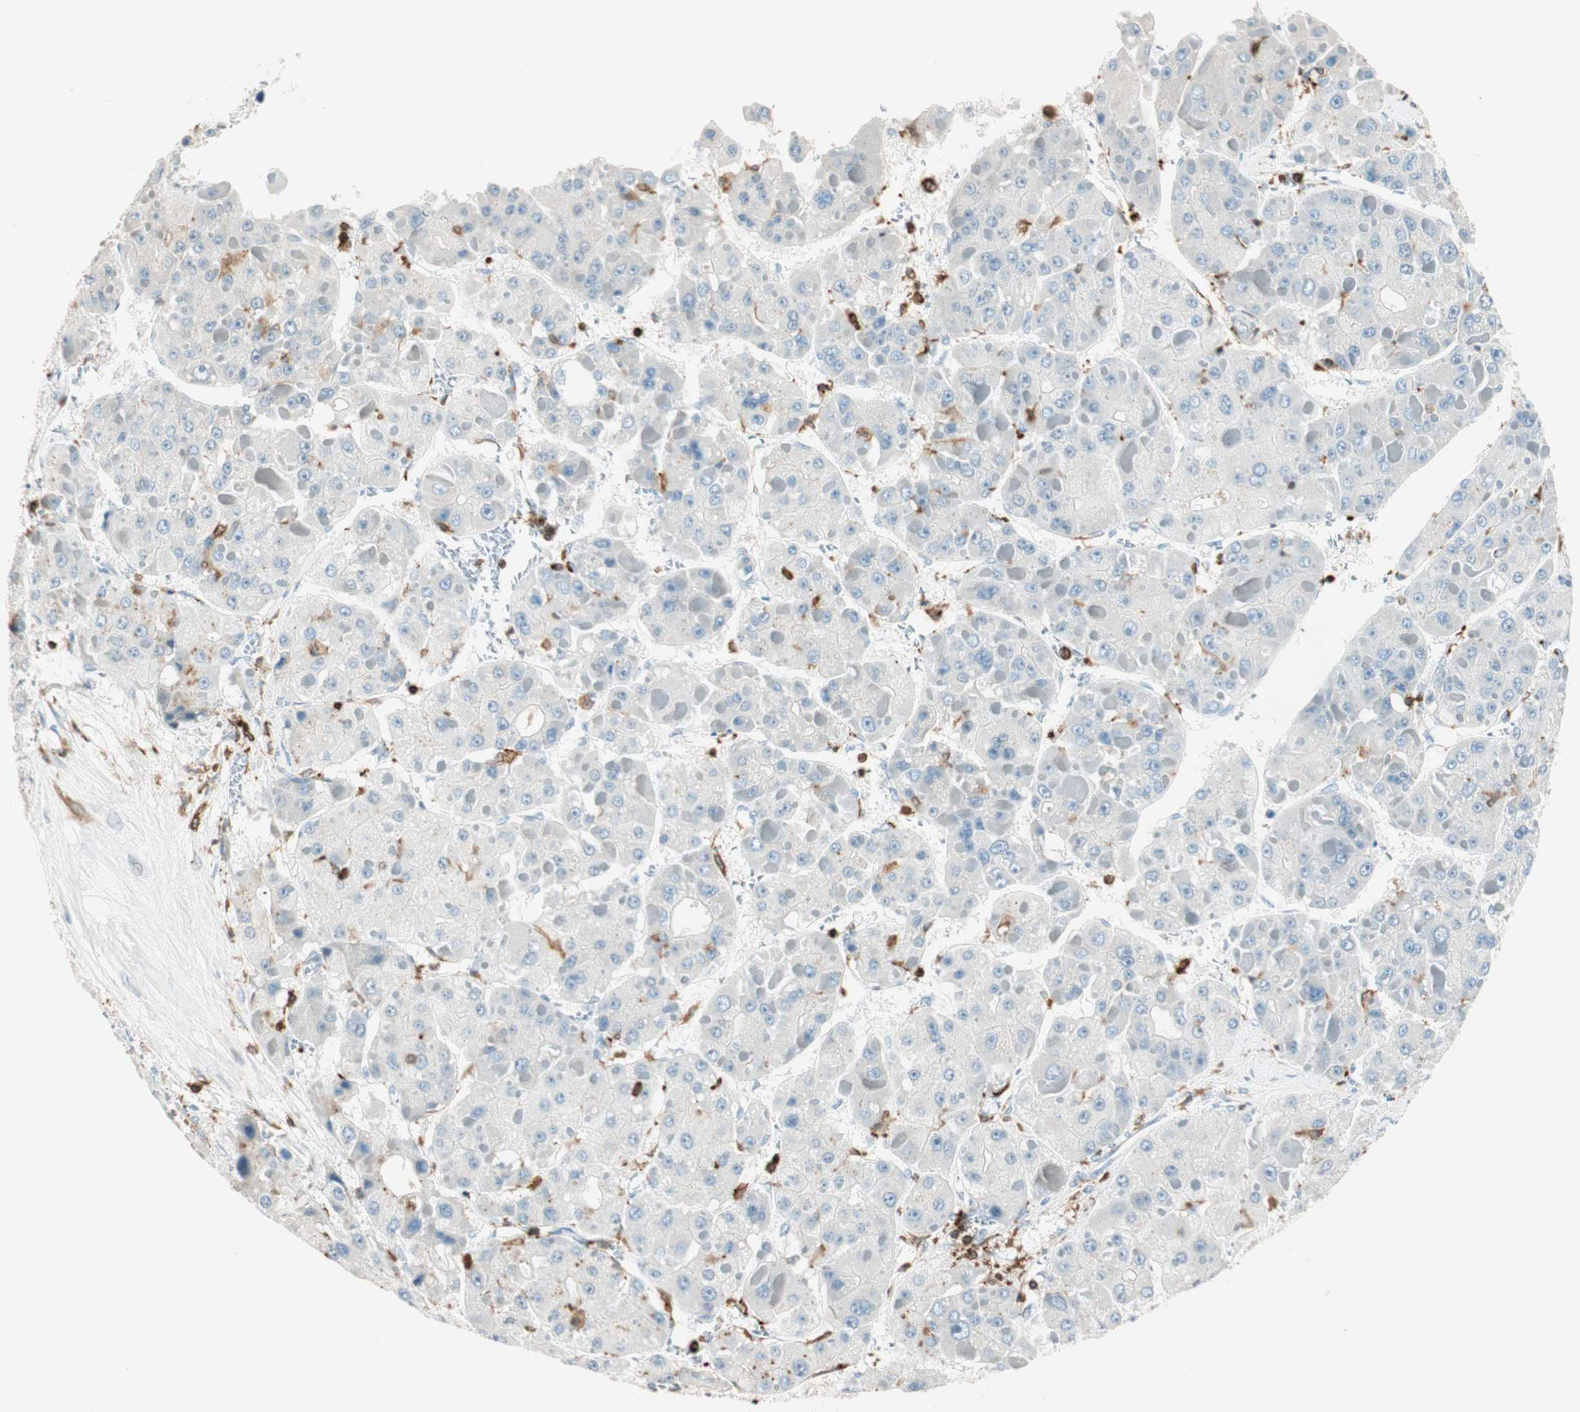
{"staining": {"intensity": "weak", "quantity": "25%-75%", "location": "cytoplasmic/membranous"}, "tissue": "liver cancer", "cell_type": "Tumor cells", "image_type": "cancer", "snomed": [{"axis": "morphology", "description": "Carcinoma, Hepatocellular, NOS"}, {"axis": "topography", "description": "Liver"}], "caption": "Immunohistochemistry (IHC) staining of liver hepatocellular carcinoma, which reveals low levels of weak cytoplasmic/membranous staining in approximately 25%-75% of tumor cells indicating weak cytoplasmic/membranous protein staining. The staining was performed using DAB (brown) for protein detection and nuclei were counterstained in hematoxylin (blue).", "gene": "HPGD", "patient": {"sex": "female", "age": 73}}